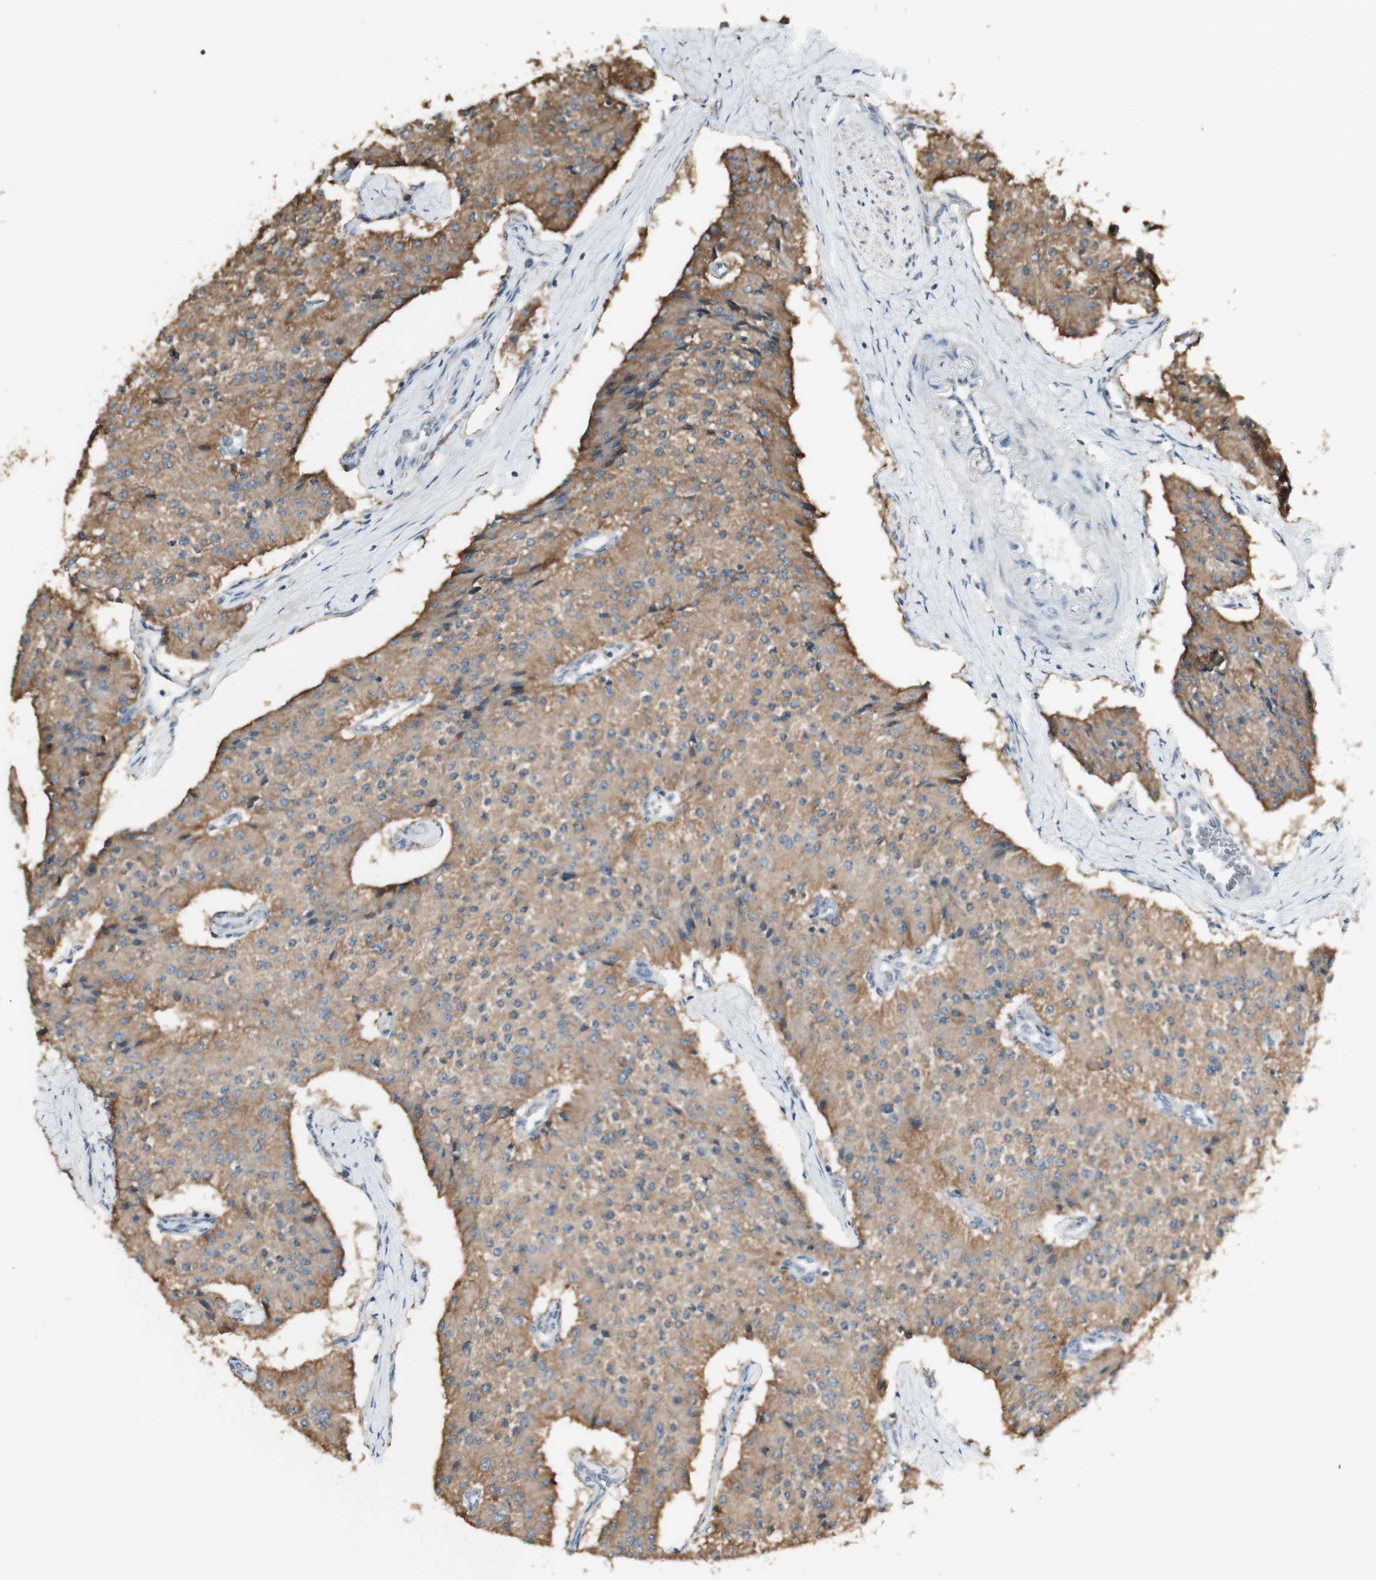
{"staining": {"intensity": "moderate", "quantity": ">75%", "location": "cytoplasmic/membranous"}, "tissue": "carcinoid", "cell_type": "Tumor cells", "image_type": "cancer", "snomed": [{"axis": "morphology", "description": "Carcinoid, malignant, NOS"}, {"axis": "topography", "description": "Colon"}], "caption": "This histopathology image exhibits carcinoid stained with IHC to label a protein in brown. The cytoplasmic/membranous of tumor cells show moderate positivity for the protein. Nuclei are counter-stained blue.", "gene": "ATP6V1E1", "patient": {"sex": "female", "age": 52}}